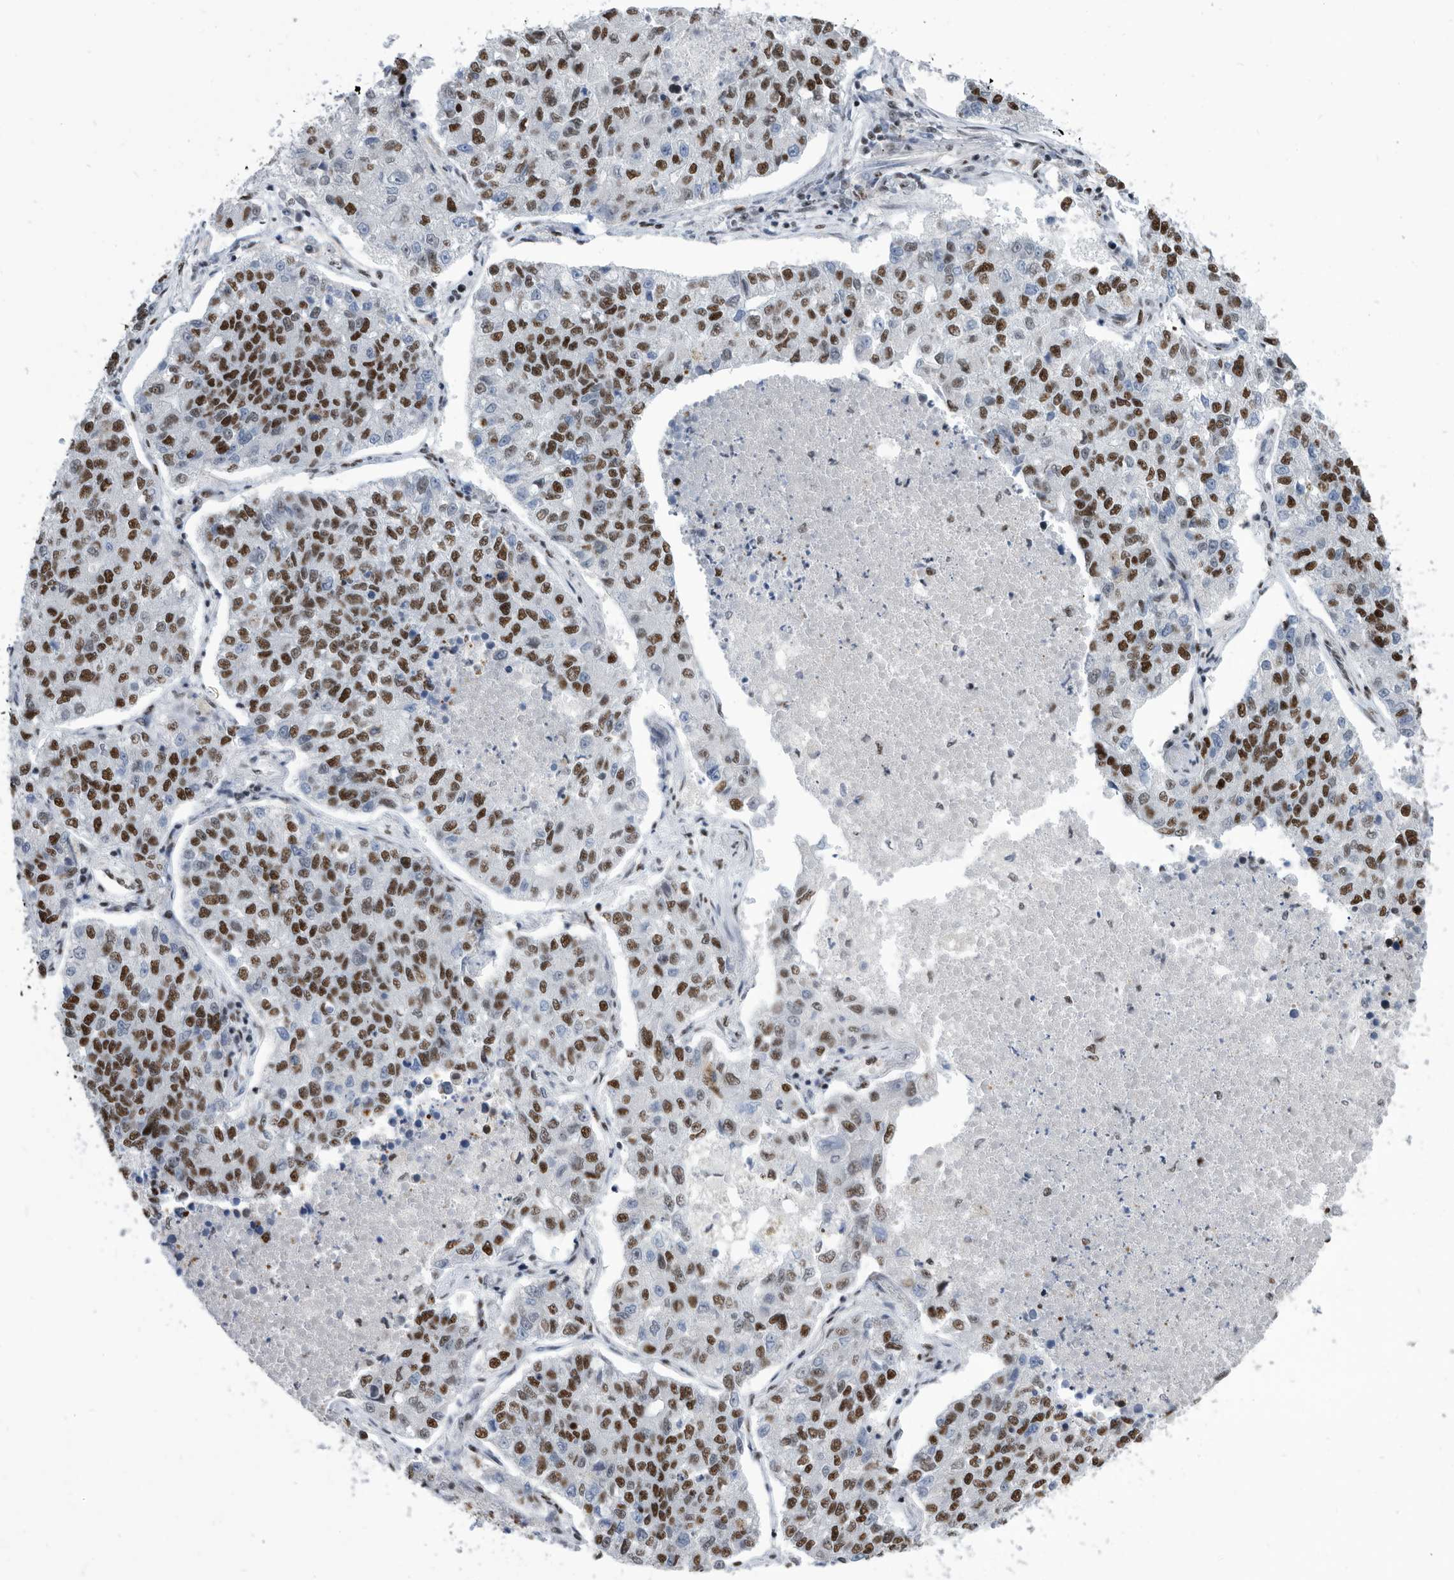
{"staining": {"intensity": "strong", "quantity": "25%-75%", "location": "nuclear"}, "tissue": "lung cancer", "cell_type": "Tumor cells", "image_type": "cancer", "snomed": [{"axis": "morphology", "description": "Adenocarcinoma, NOS"}, {"axis": "topography", "description": "Lung"}], "caption": "Protein analysis of lung cancer (adenocarcinoma) tissue reveals strong nuclear positivity in approximately 25%-75% of tumor cells.", "gene": "SF3A1", "patient": {"sex": "male", "age": 49}}